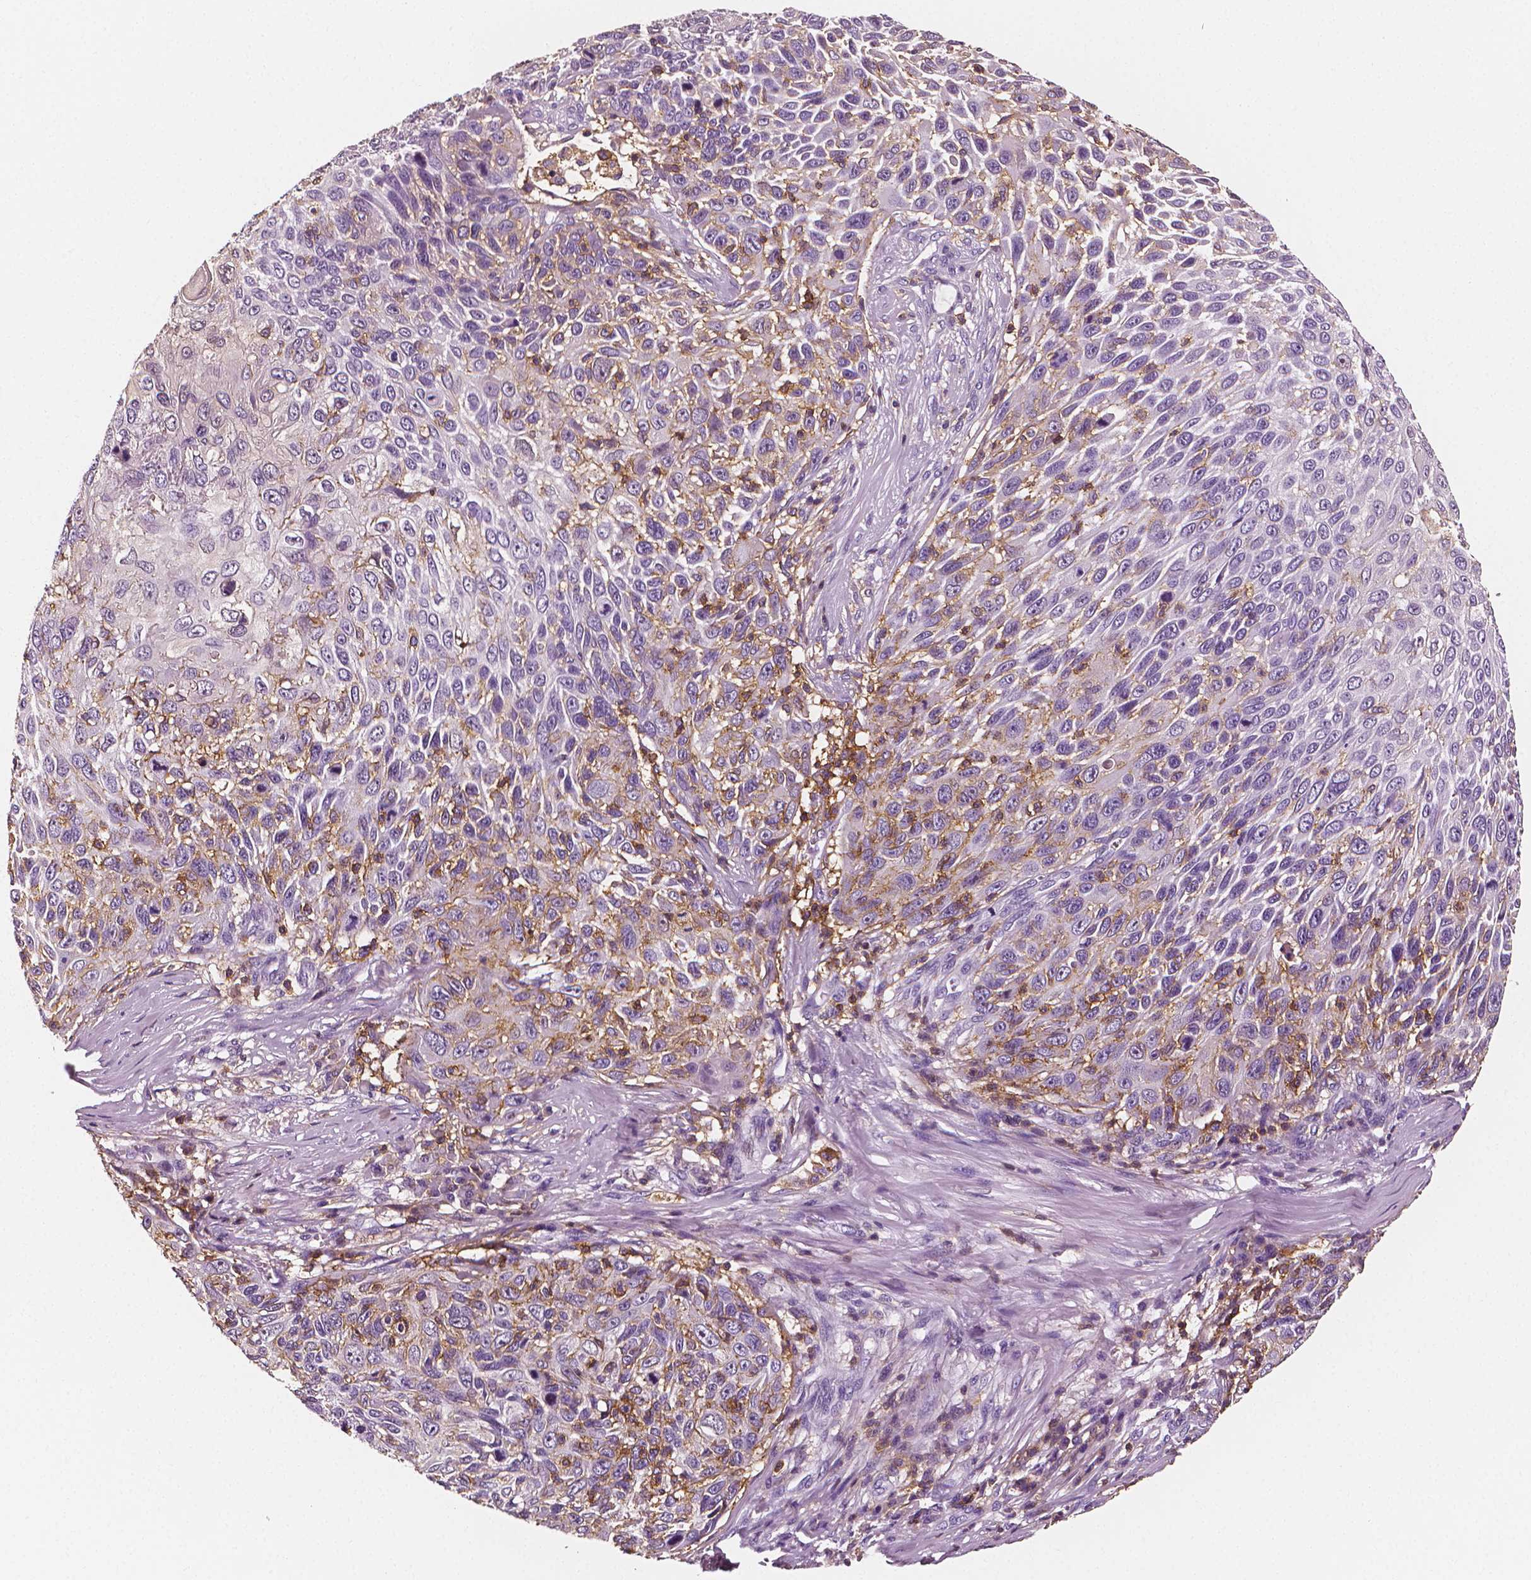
{"staining": {"intensity": "negative", "quantity": "none", "location": "none"}, "tissue": "skin cancer", "cell_type": "Tumor cells", "image_type": "cancer", "snomed": [{"axis": "morphology", "description": "Squamous cell carcinoma, NOS"}, {"axis": "topography", "description": "Skin"}], "caption": "DAB (3,3'-diaminobenzidine) immunohistochemical staining of human skin cancer exhibits no significant positivity in tumor cells. The staining was performed using DAB to visualize the protein expression in brown, while the nuclei were stained in blue with hematoxylin (Magnification: 20x).", "gene": "PTPRC", "patient": {"sex": "male", "age": 92}}